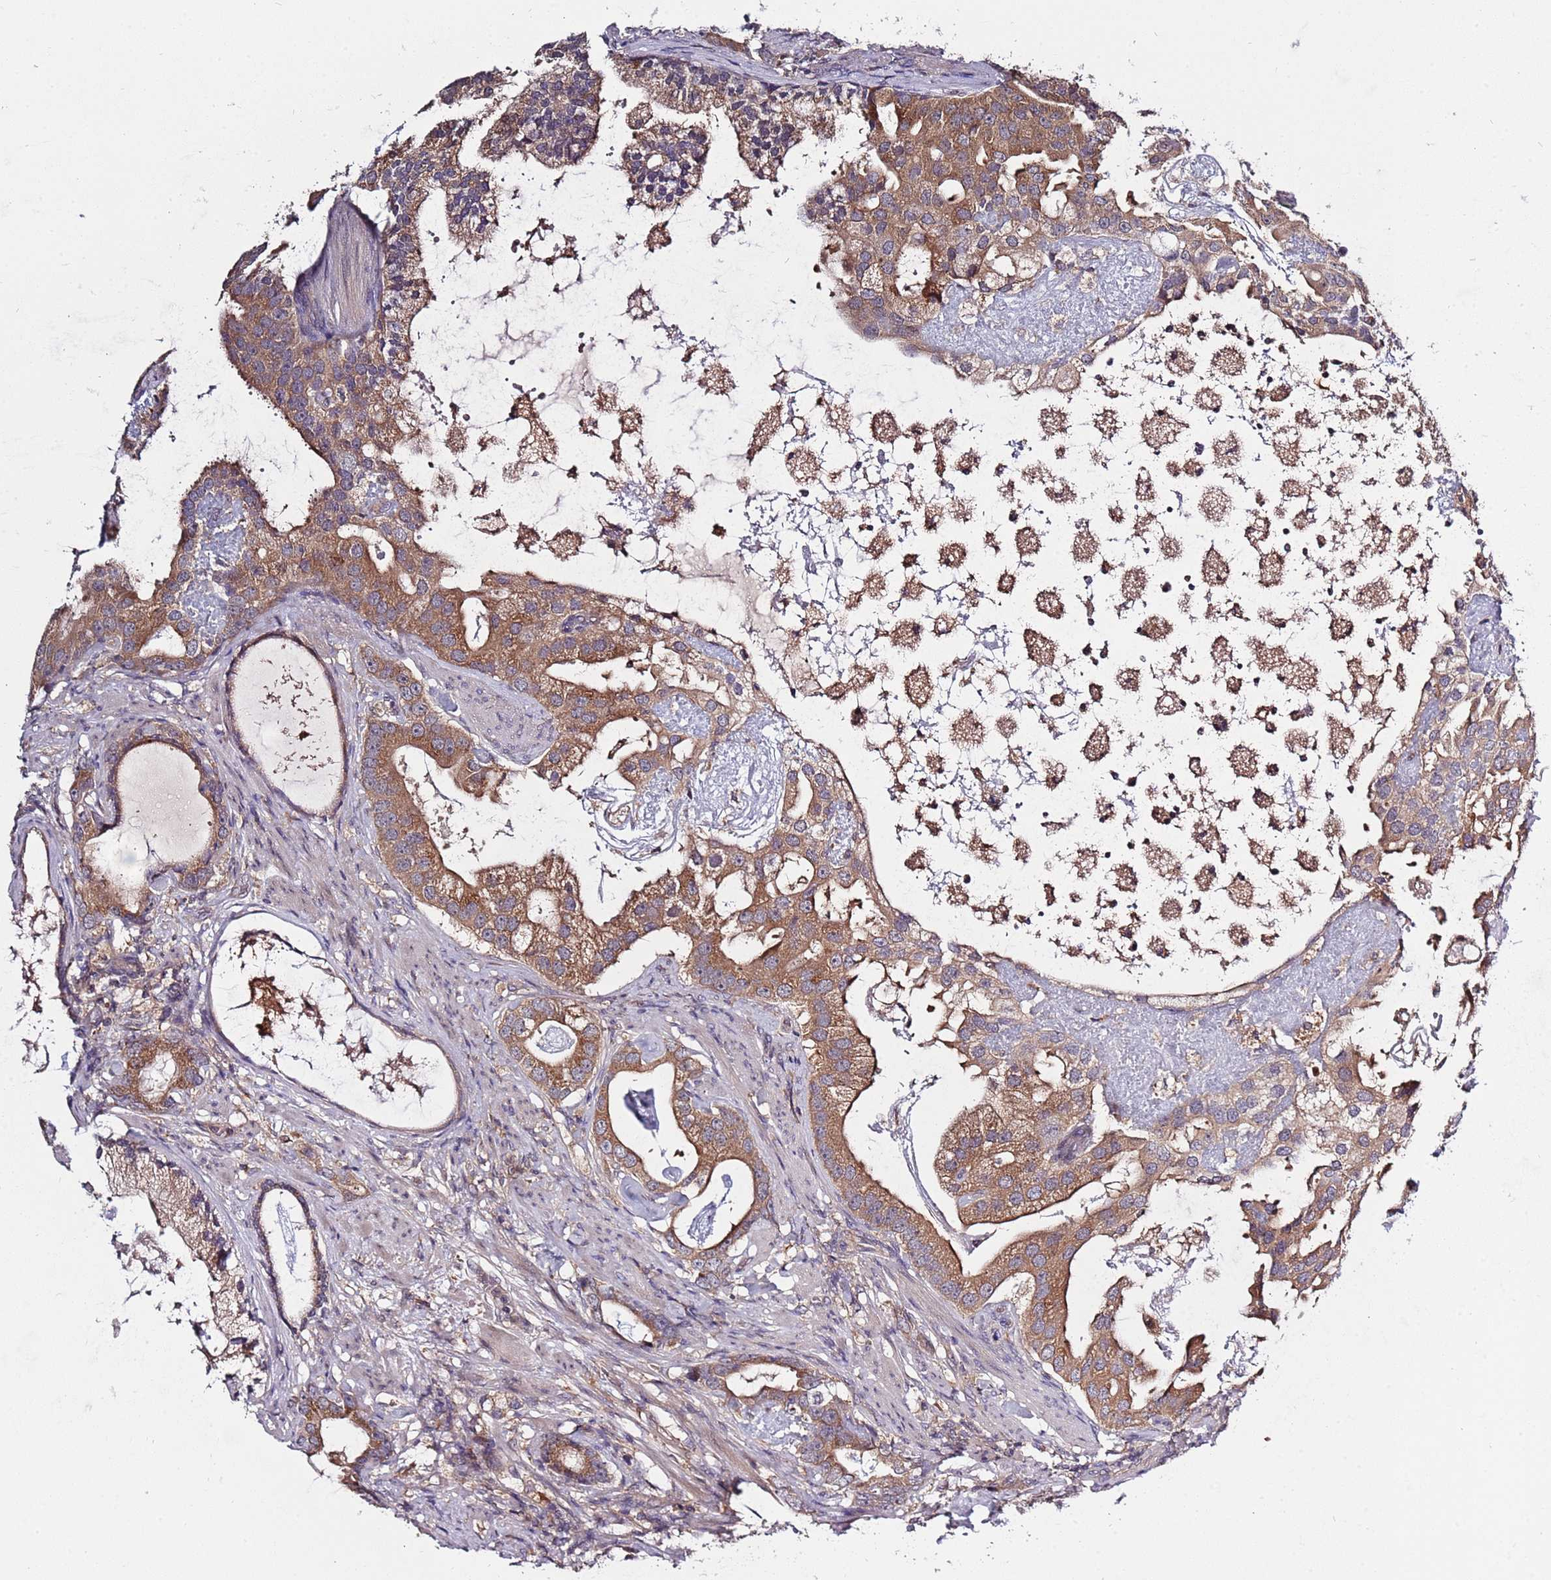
{"staining": {"intensity": "moderate", "quantity": ">75%", "location": "cytoplasmic/membranous"}, "tissue": "prostate cancer", "cell_type": "Tumor cells", "image_type": "cancer", "snomed": [{"axis": "morphology", "description": "Adenocarcinoma, Low grade"}, {"axis": "topography", "description": "Prostate"}], "caption": "An IHC histopathology image of neoplastic tissue is shown. Protein staining in brown labels moderate cytoplasmic/membranous positivity in adenocarcinoma (low-grade) (prostate) within tumor cells. (DAB = brown stain, brightfield microscopy at high magnification).", "gene": "USP32", "patient": {"sex": "male", "age": 71}}